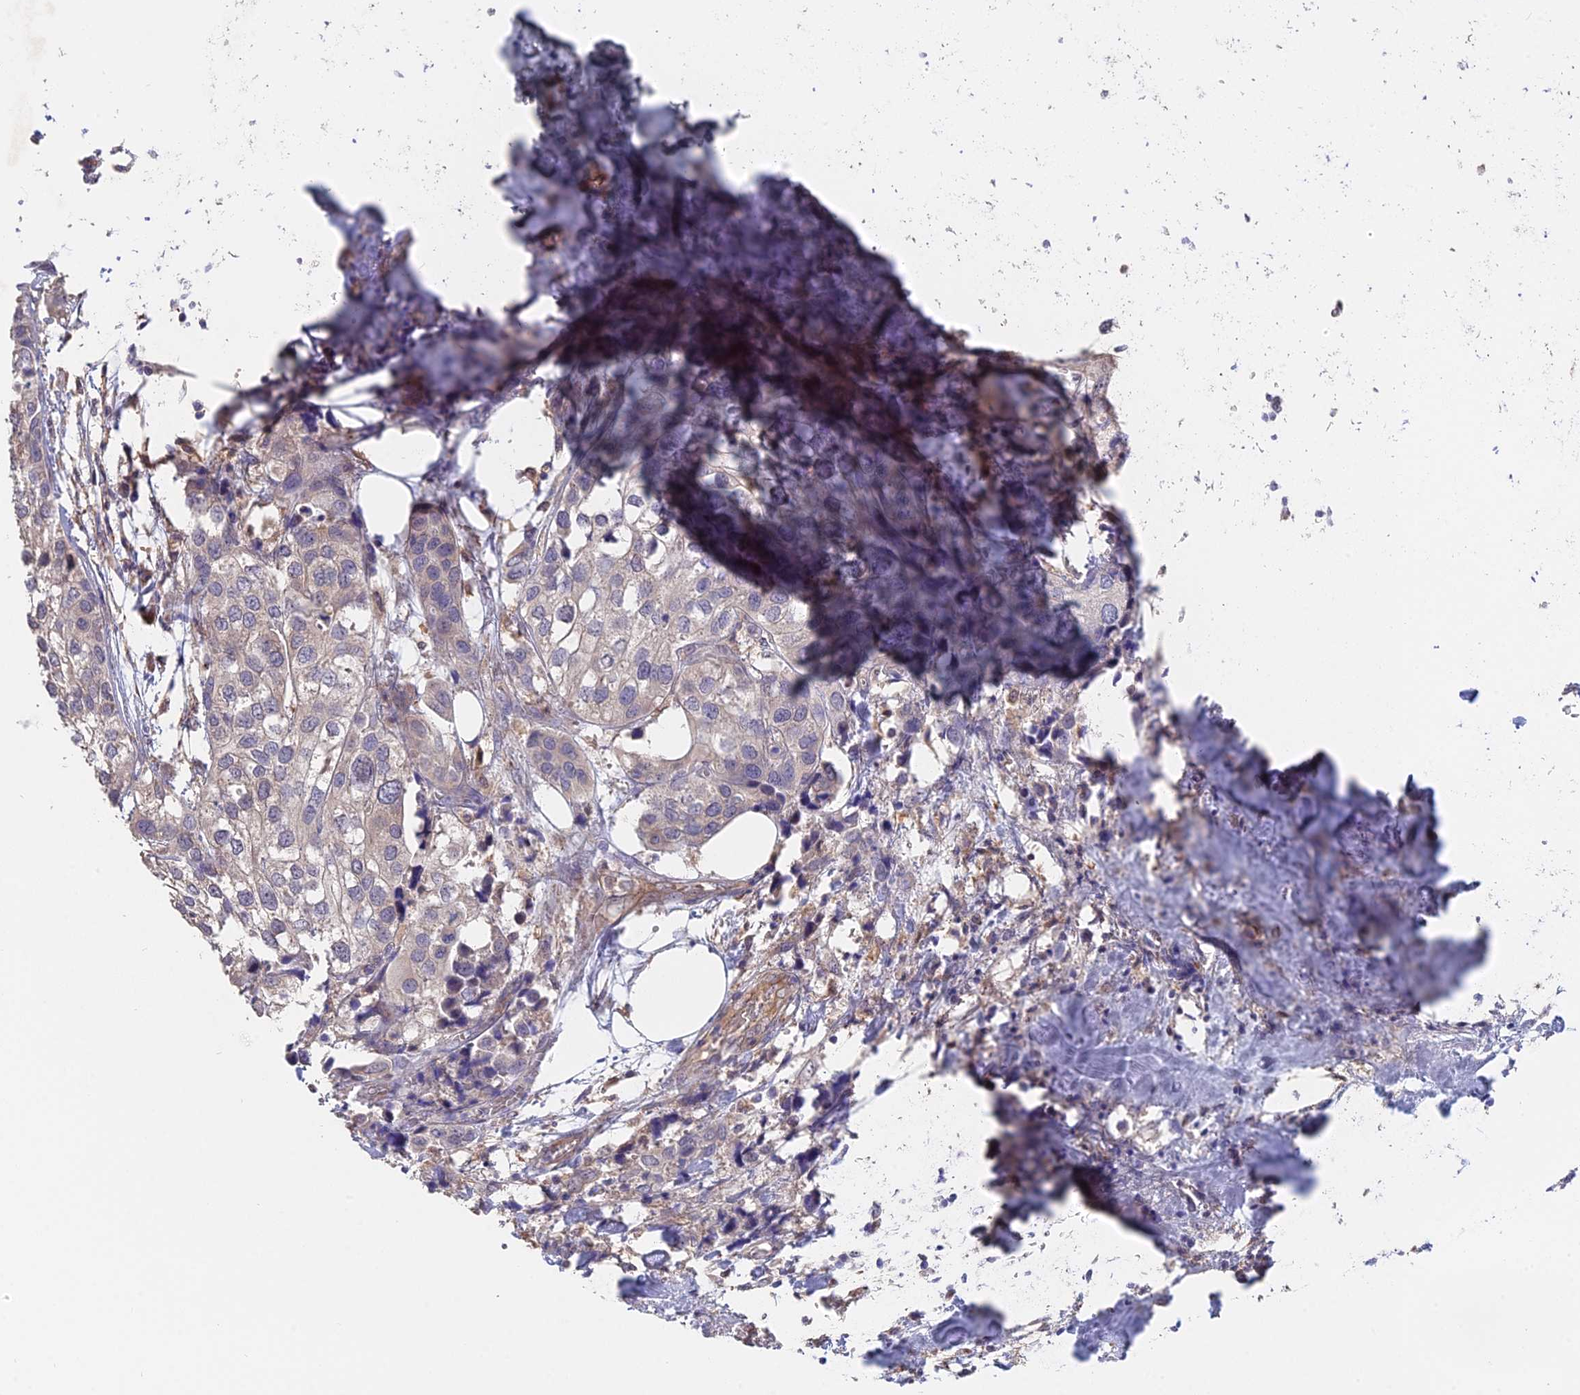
{"staining": {"intensity": "negative", "quantity": "none", "location": "none"}, "tissue": "urothelial cancer", "cell_type": "Tumor cells", "image_type": "cancer", "snomed": [{"axis": "morphology", "description": "Urothelial carcinoma, High grade"}, {"axis": "topography", "description": "Urinary bladder"}], "caption": "Immunohistochemistry of human urothelial cancer demonstrates no positivity in tumor cells.", "gene": "SAC3D1", "patient": {"sex": "male", "age": 64}}